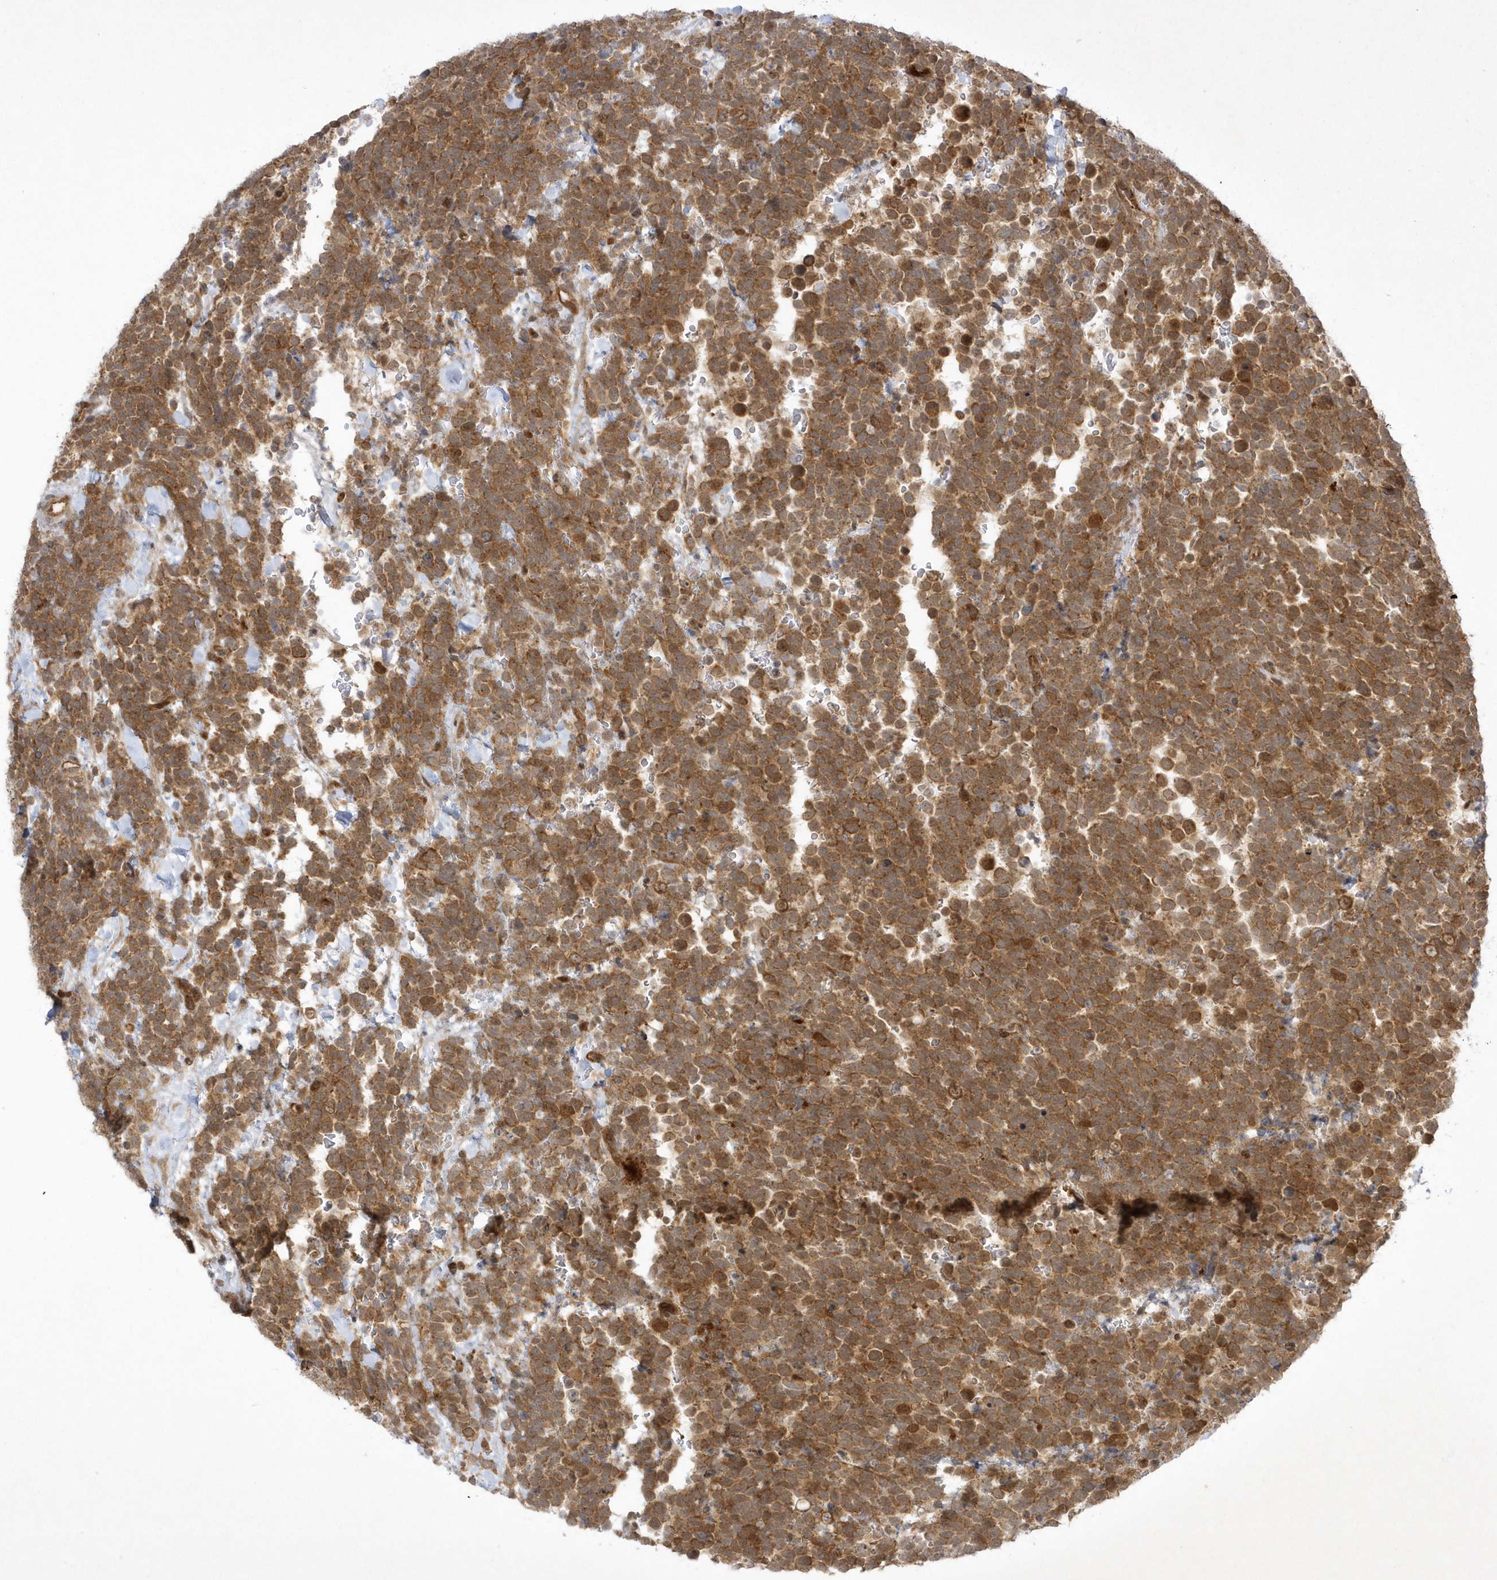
{"staining": {"intensity": "moderate", "quantity": ">75%", "location": "cytoplasmic/membranous,nuclear"}, "tissue": "urothelial cancer", "cell_type": "Tumor cells", "image_type": "cancer", "snomed": [{"axis": "morphology", "description": "Urothelial carcinoma, High grade"}, {"axis": "topography", "description": "Urinary bladder"}], "caption": "This image demonstrates immunohistochemistry staining of human urothelial cancer, with medium moderate cytoplasmic/membranous and nuclear expression in approximately >75% of tumor cells.", "gene": "NAF1", "patient": {"sex": "female", "age": 82}}